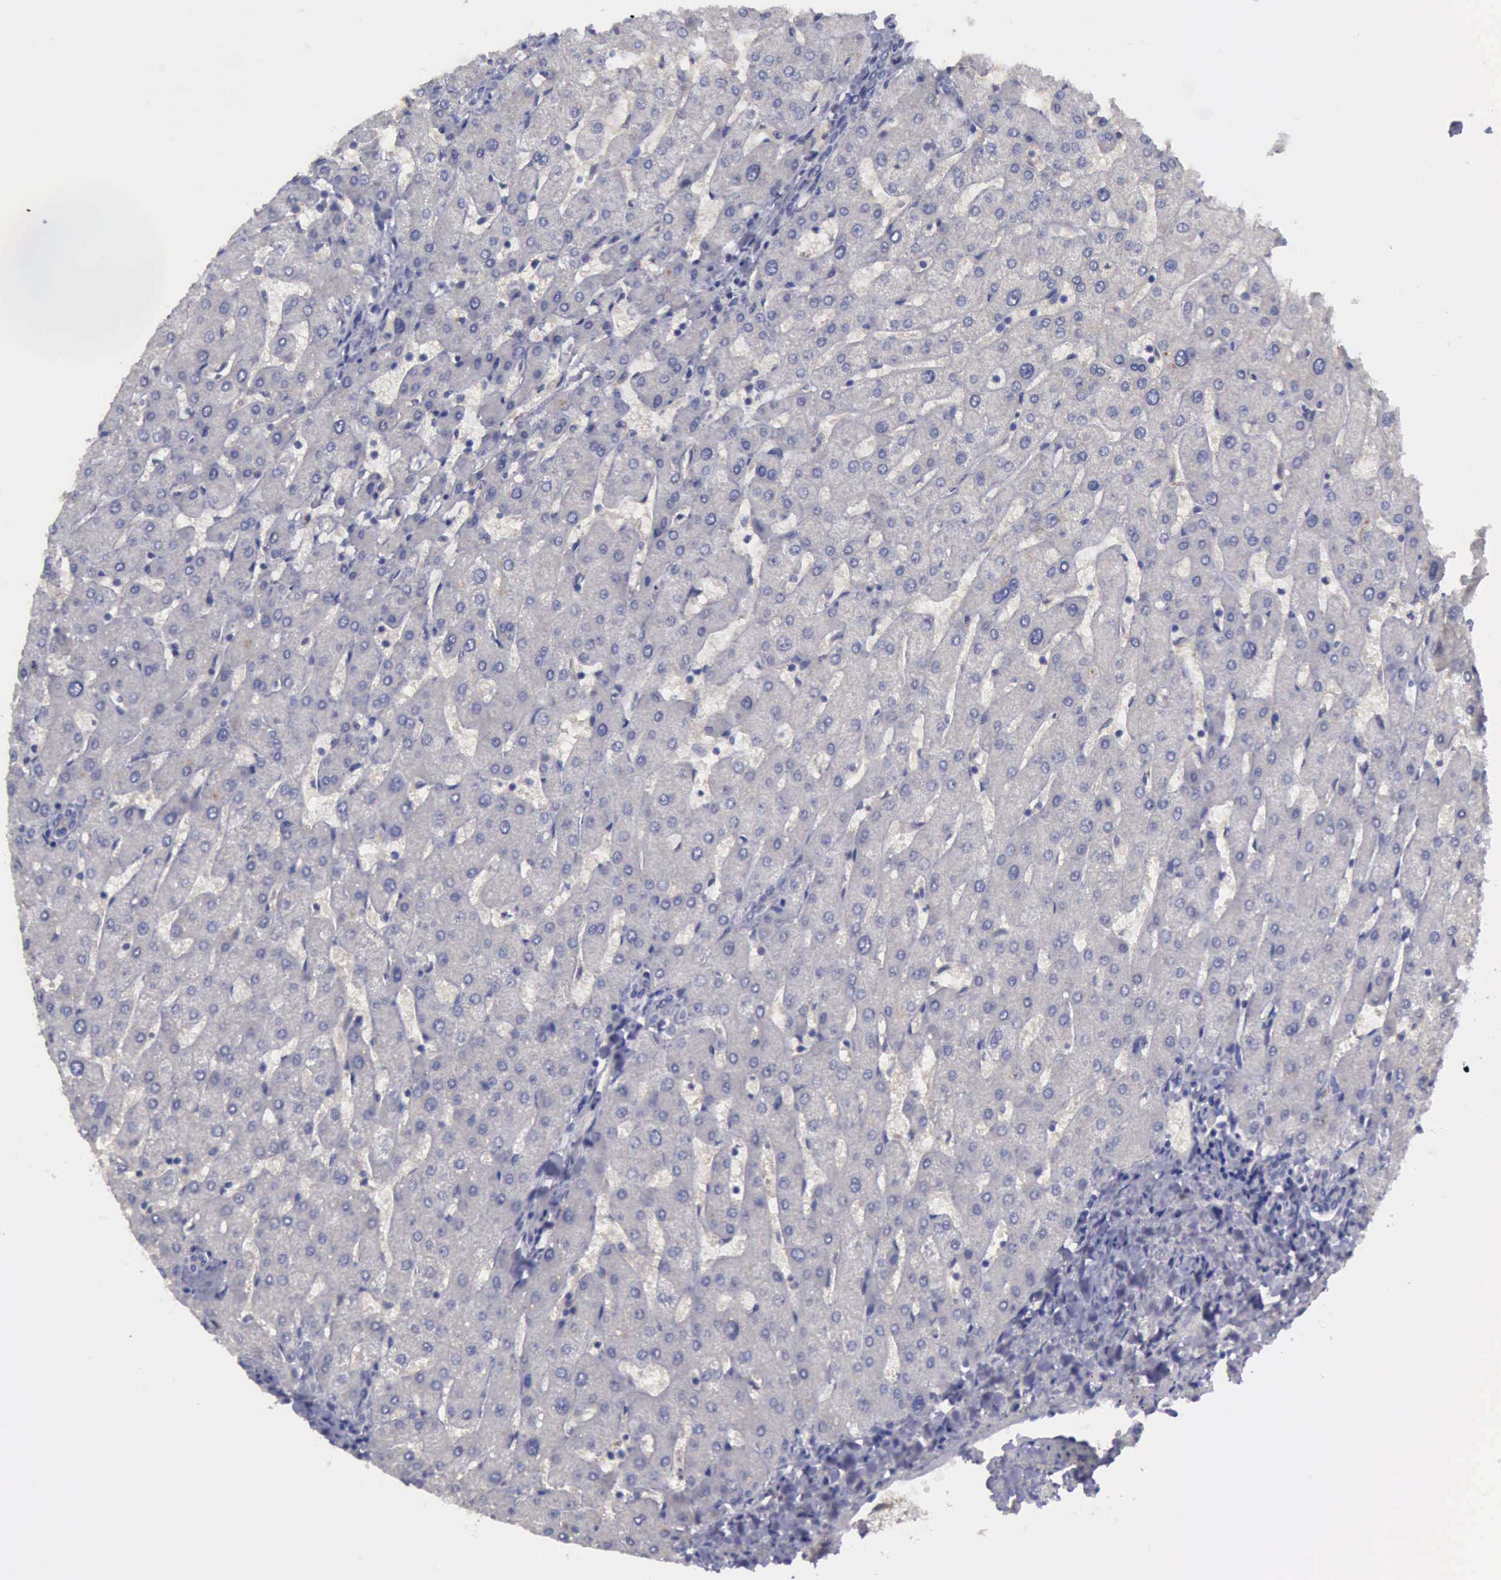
{"staining": {"intensity": "negative", "quantity": "none", "location": "none"}, "tissue": "liver", "cell_type": "Cholangiocytes", "image_type": "normal", "snomed": [{"axis": "morphology", "description": "Normal tissue, NOS"}, {"axis": "topography", "description": "Liver"}], "caption": "A high-resolution photomicrograph shows immunohistochemistry staining of normal liver, which demonstrates no significant staining in cholangiocytes. Brightfield microscopy of immunohistochemistry (IHC) stained with DAB (brown) and hematoxylin (blue), captured at high magnification.", "gene": "PHKA1", "patient": {"sex": "male", "age": 67}}